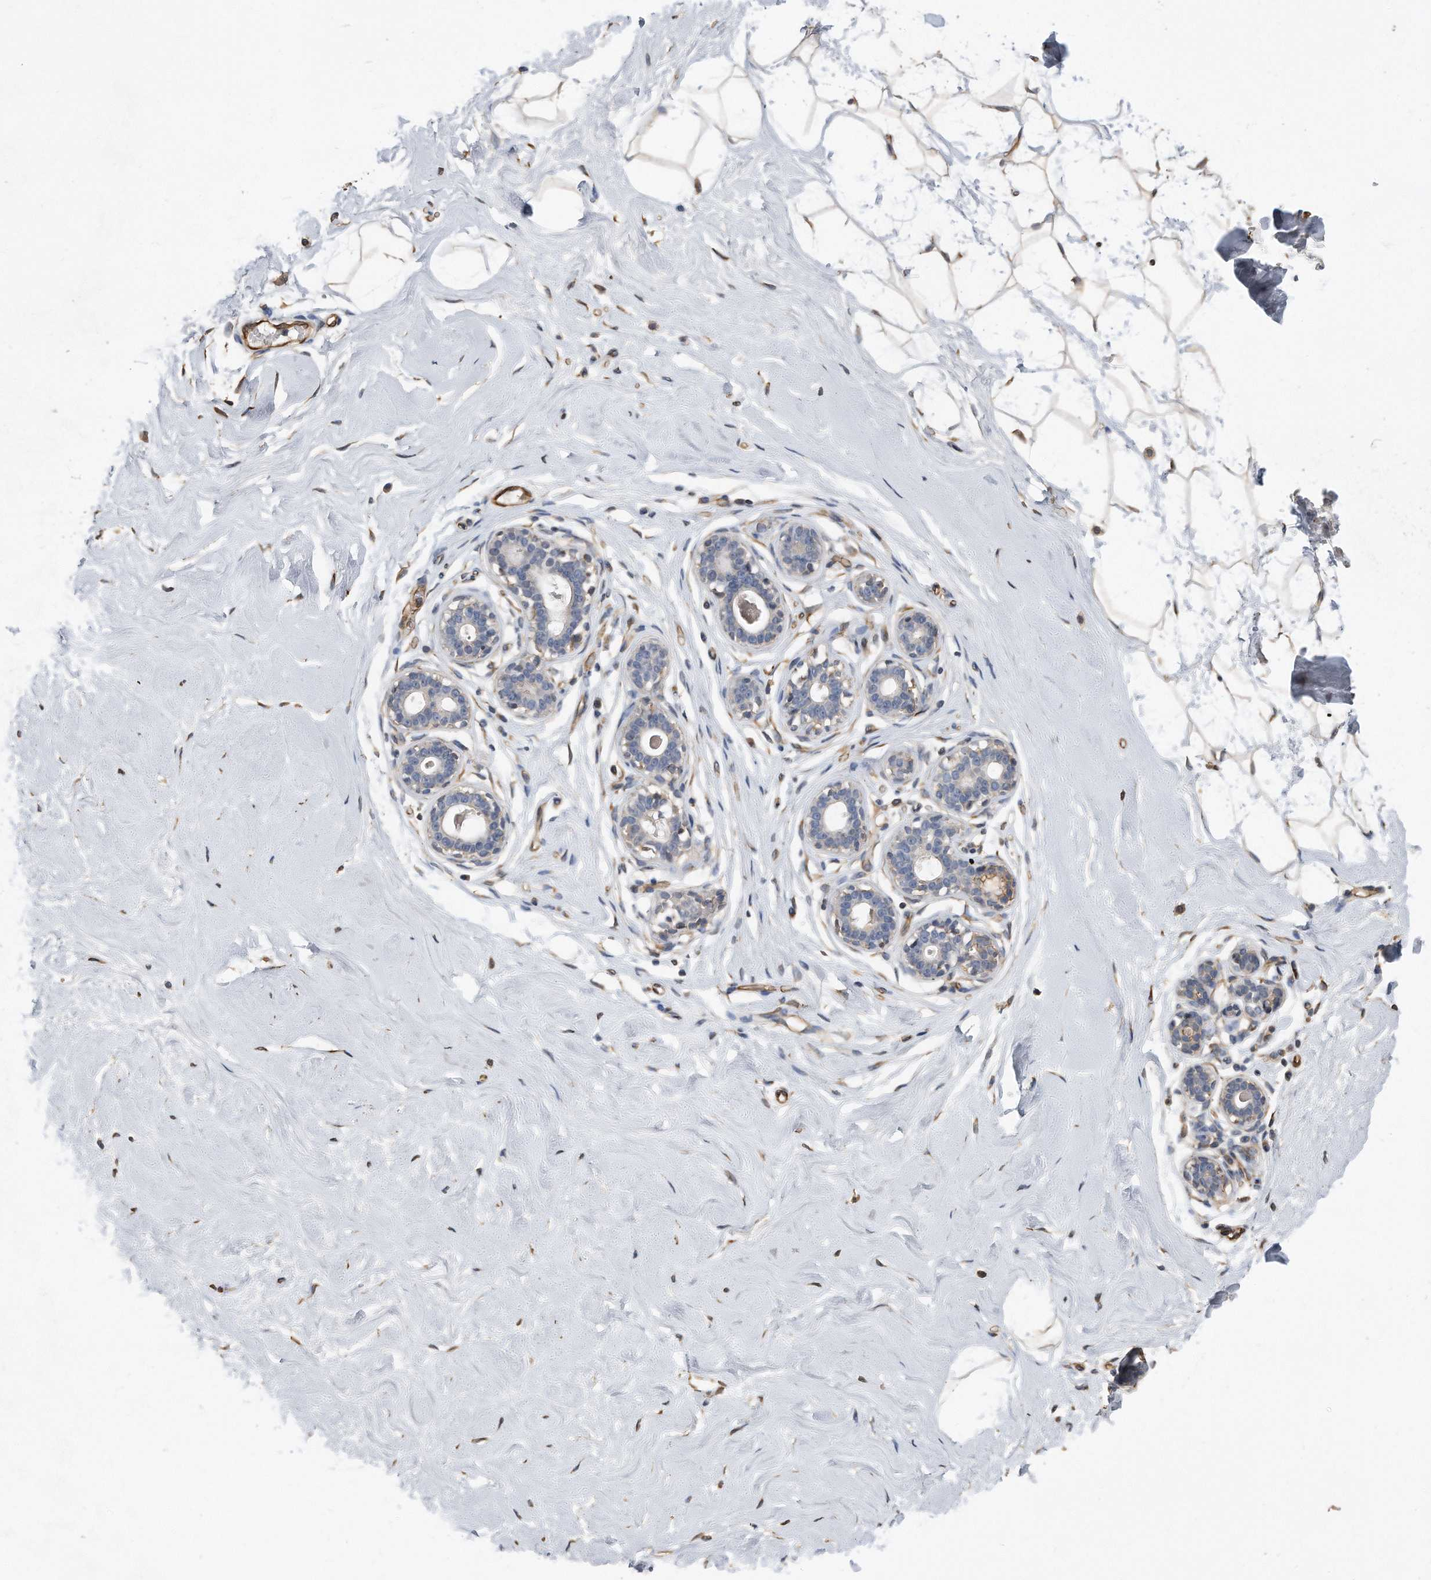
{"staining": {"intensity": "weak", "quantity": "25%-75%", "location": "cytoplasmic/membranous"}, "tissue": "breast", "cell_type": "Adipocytes", "image_type": "normal", "snomed": [{"axis": "morphology", "description": "Normal tissue, NOS"}, {"axis": "morphology", "description": "Adenoma, NOS"}, {"axis": "topography", "description": "Breast"}], "caption": "Breast stained with DAB immunohistochemistry (IHC) exhibits low levels of weak cytoplasmic/membranous staining in approximately 25%-75% of adipocytes. Immunohistochemistry (ihc) stains the protein in brown and the nuclei are stained blue.", "gene": "GPC1", "patient": {"sex": "female", "age": 23}}